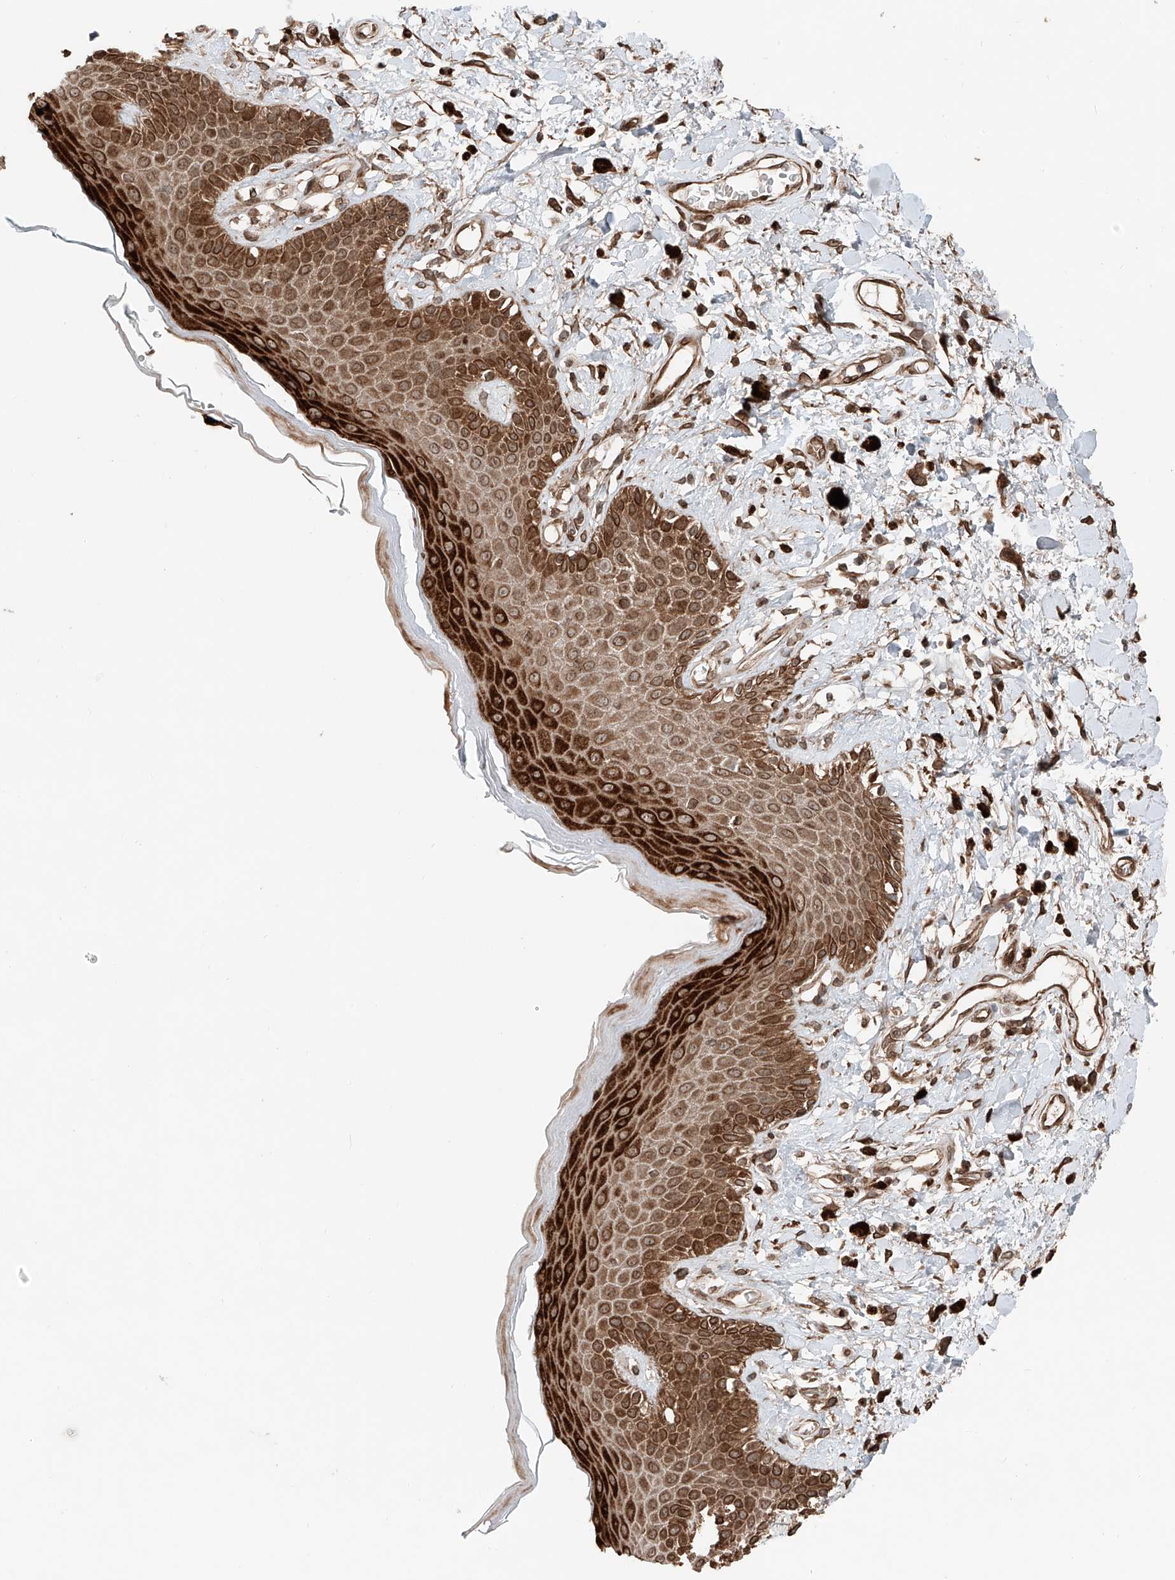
{"staining": {"intensity": "strong", "quantity": ">75%", "location": "cytoplasmic/membranous"}, "tissue": "skin", "cell_type": "Epidermal cells", "image_type": "normal", "snomed": [{"axis": "morphology", "description": "Normal tissue, NOS"}, {"axis": "topography", "description": "Anal"}], "caption": "The immunohistochemical stain shows strong cytoplasmic/membranous staining in epidermal cells of unremarkable skin.", "gene": "CEP162", "patient": {"sex": "female", "age": 78}}